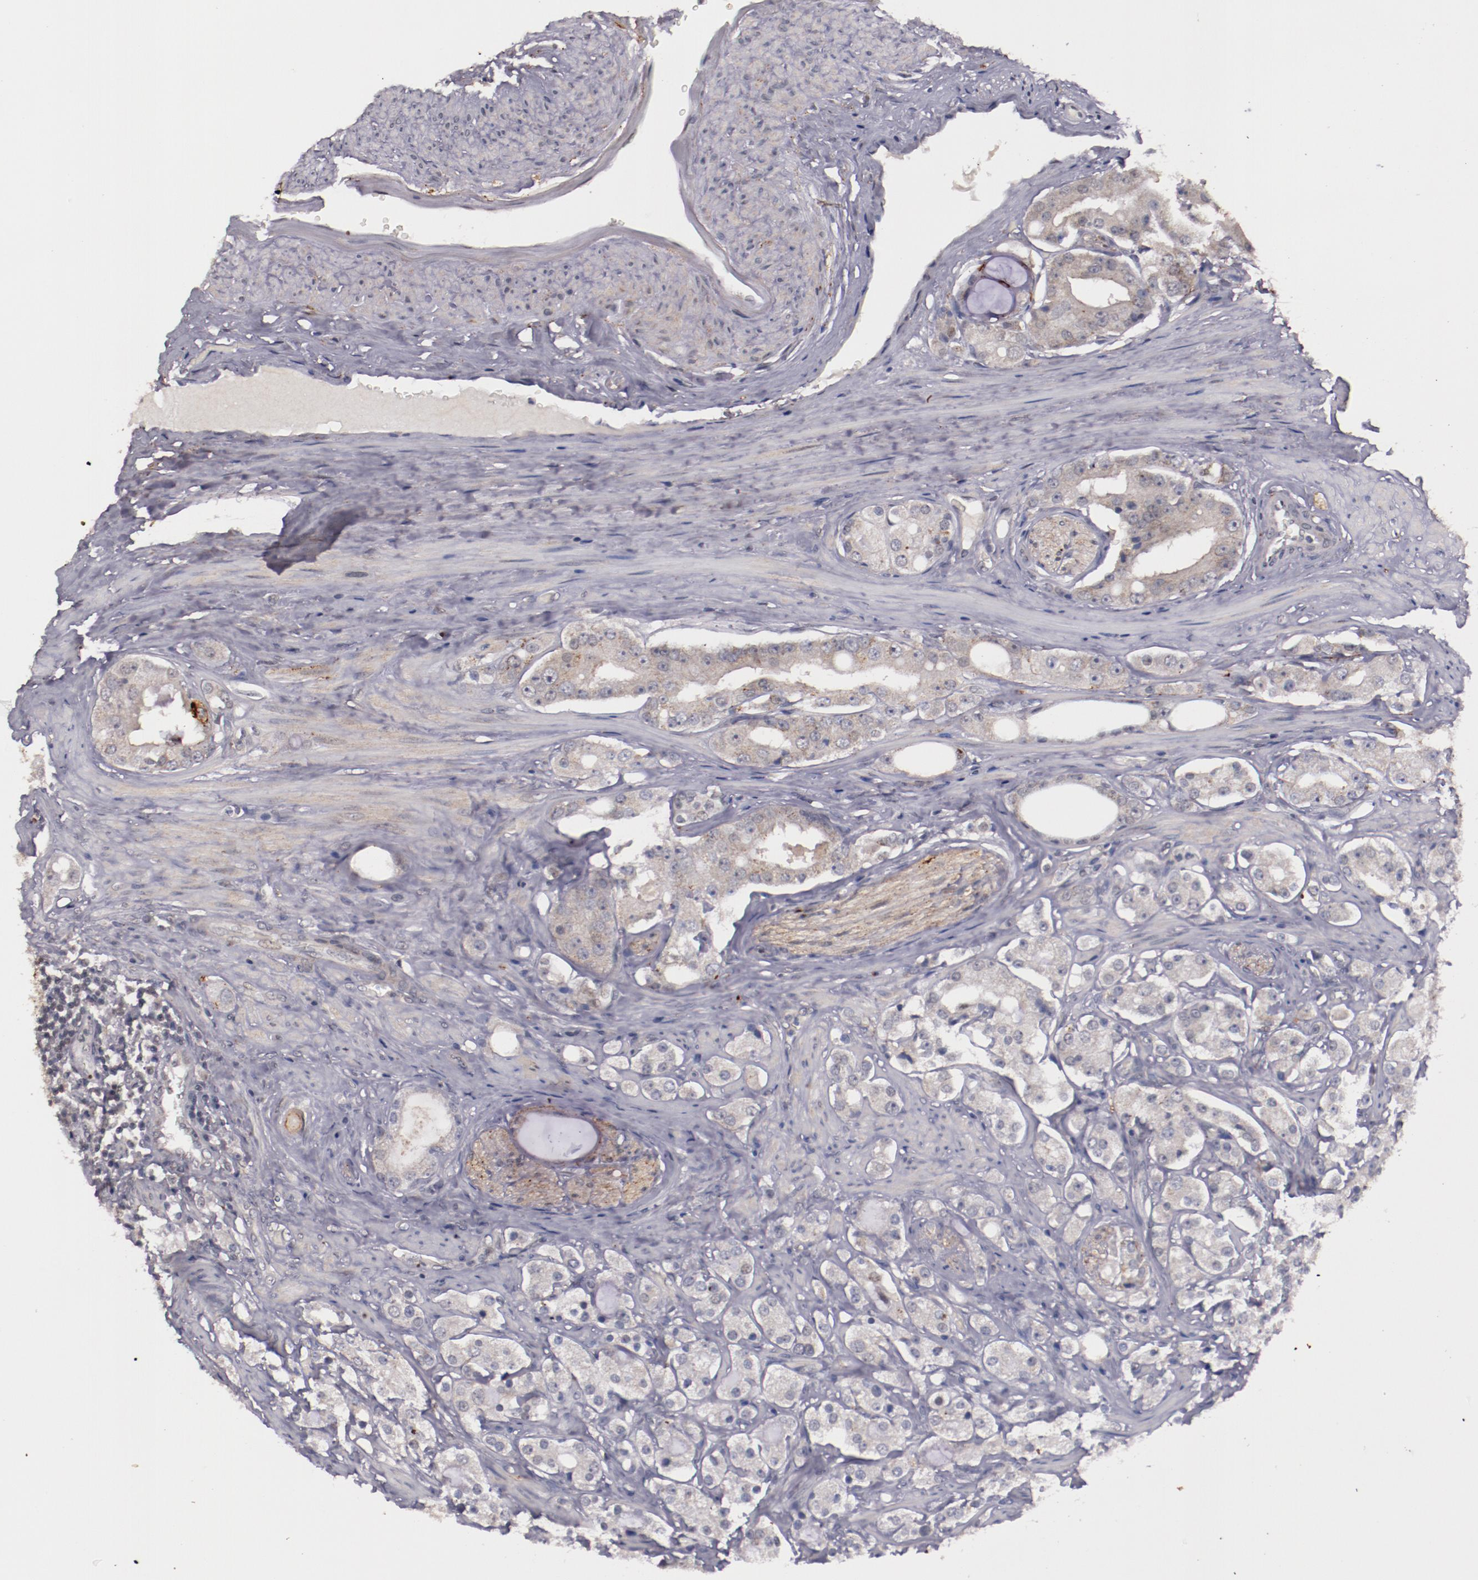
{"staining": {"intensity": "weak", "quantity": ">75%", "location": "cytoplasmic/membranous"}, "tissue": "prostate cancer", "cell_type": "Tumor cells", "image_type": "cancer", "snomed": [{"axis": "morphology", "description": "Adenocarcinoma, High grade"}, {"axis": "topography", "description": "Prostate"}], "caption": "This micrograph shows immunohistochemistry staining of prostate cancer (adenocarcinoma (high-grade)), with low weak cytoplasmic/membranous staining in approximately >75% of tumor cells.", "gene": "SYP", "patient": {"sex": "male", "age": 68}}